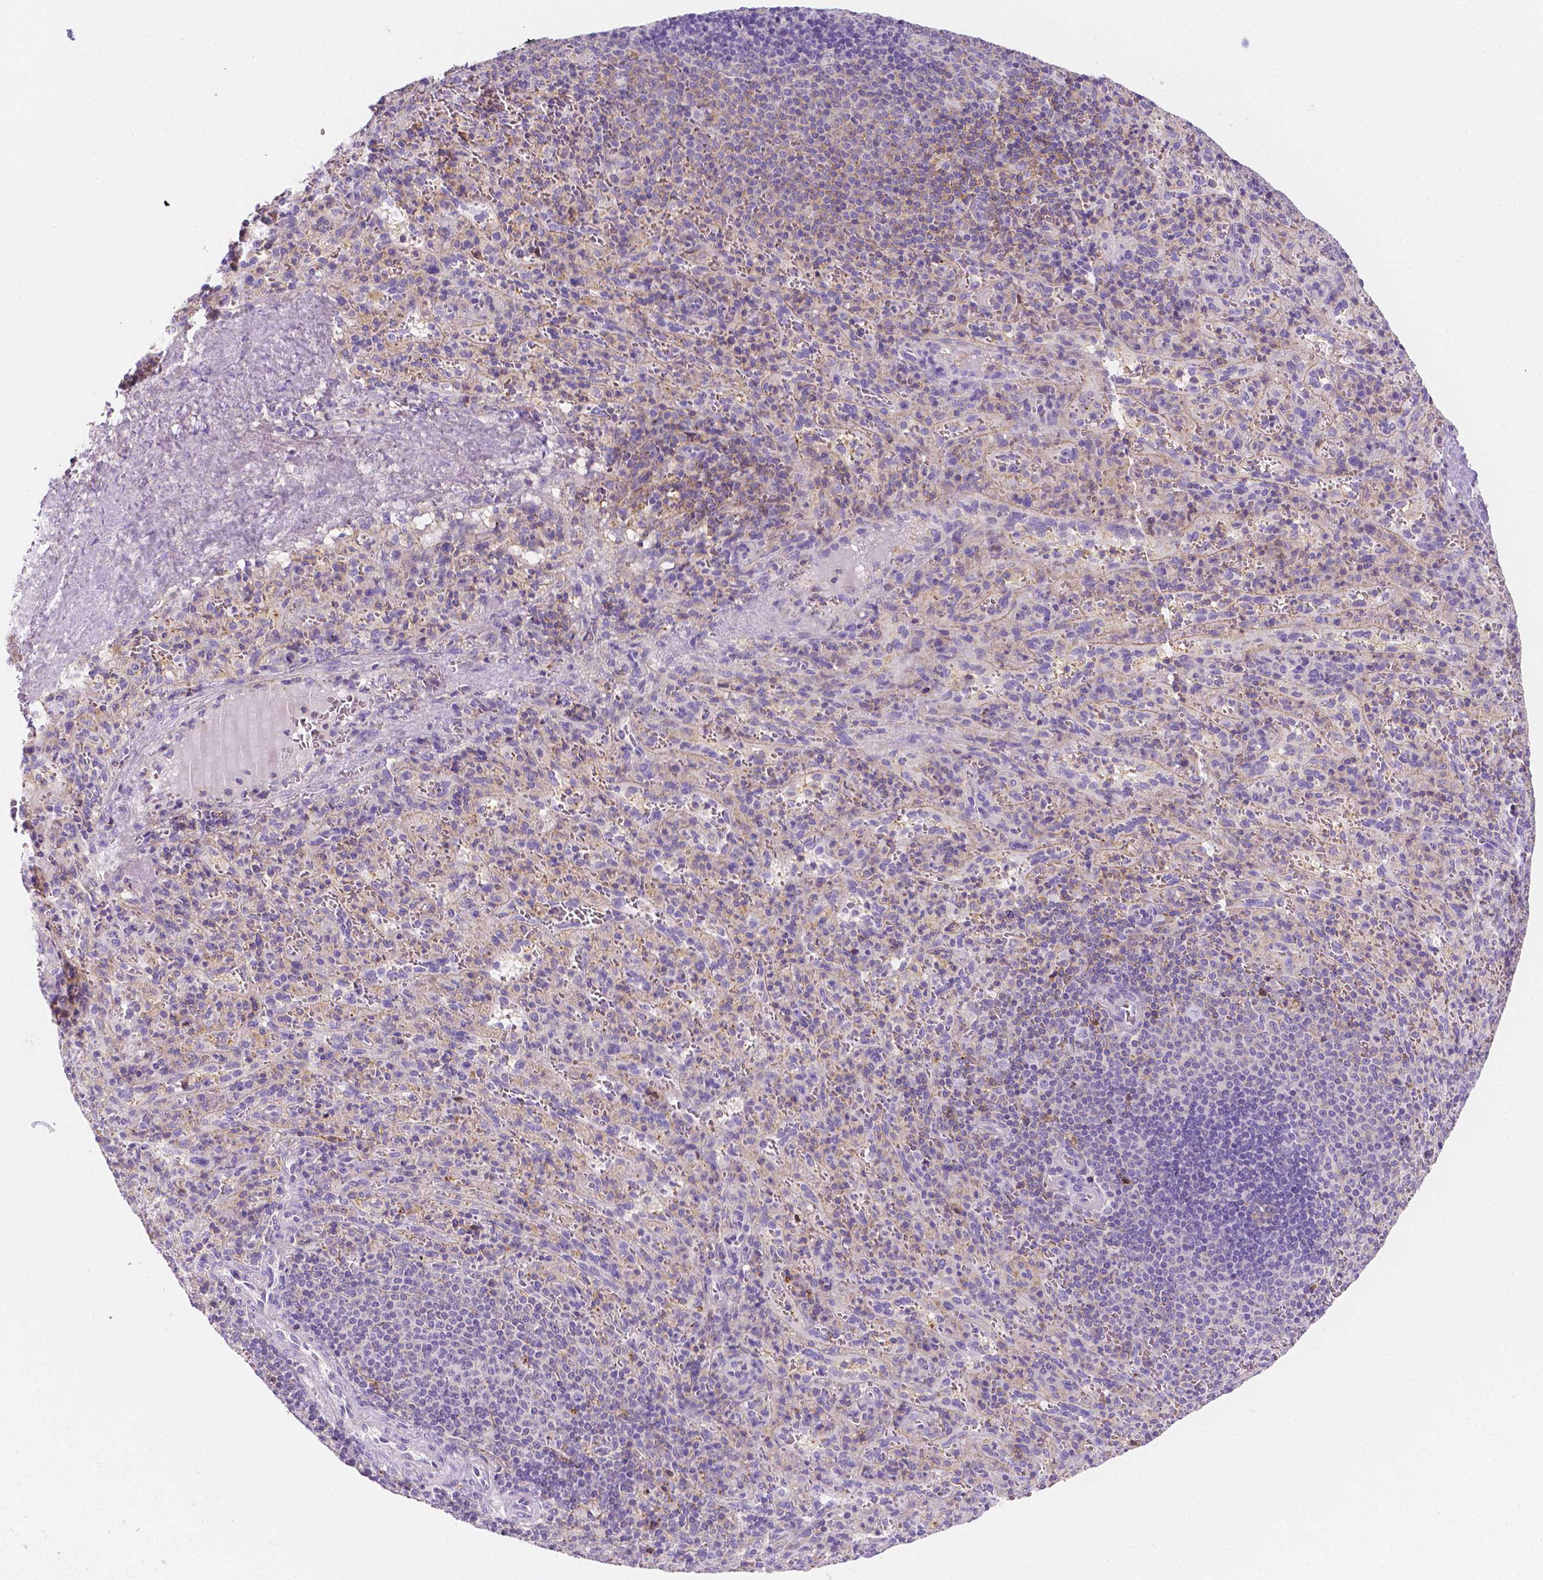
{"staining": {"intensity": "negative", "quantity": "none", "location": "none"}, "tissue": "spleen", "cell_type": "Cells in red pulp", "image_type": "normal", "snomed": [{"axis": "morphology", "description": "Normal tissue, NOS"}, {"axis": "topography", "description": "Spleen"}], "caption": "A histopathology image of spleen stained for a protein displays no brown staining in cells in red pulp.", "gene": "GABRD", "patient": {"sex": "male", "age": 57}}